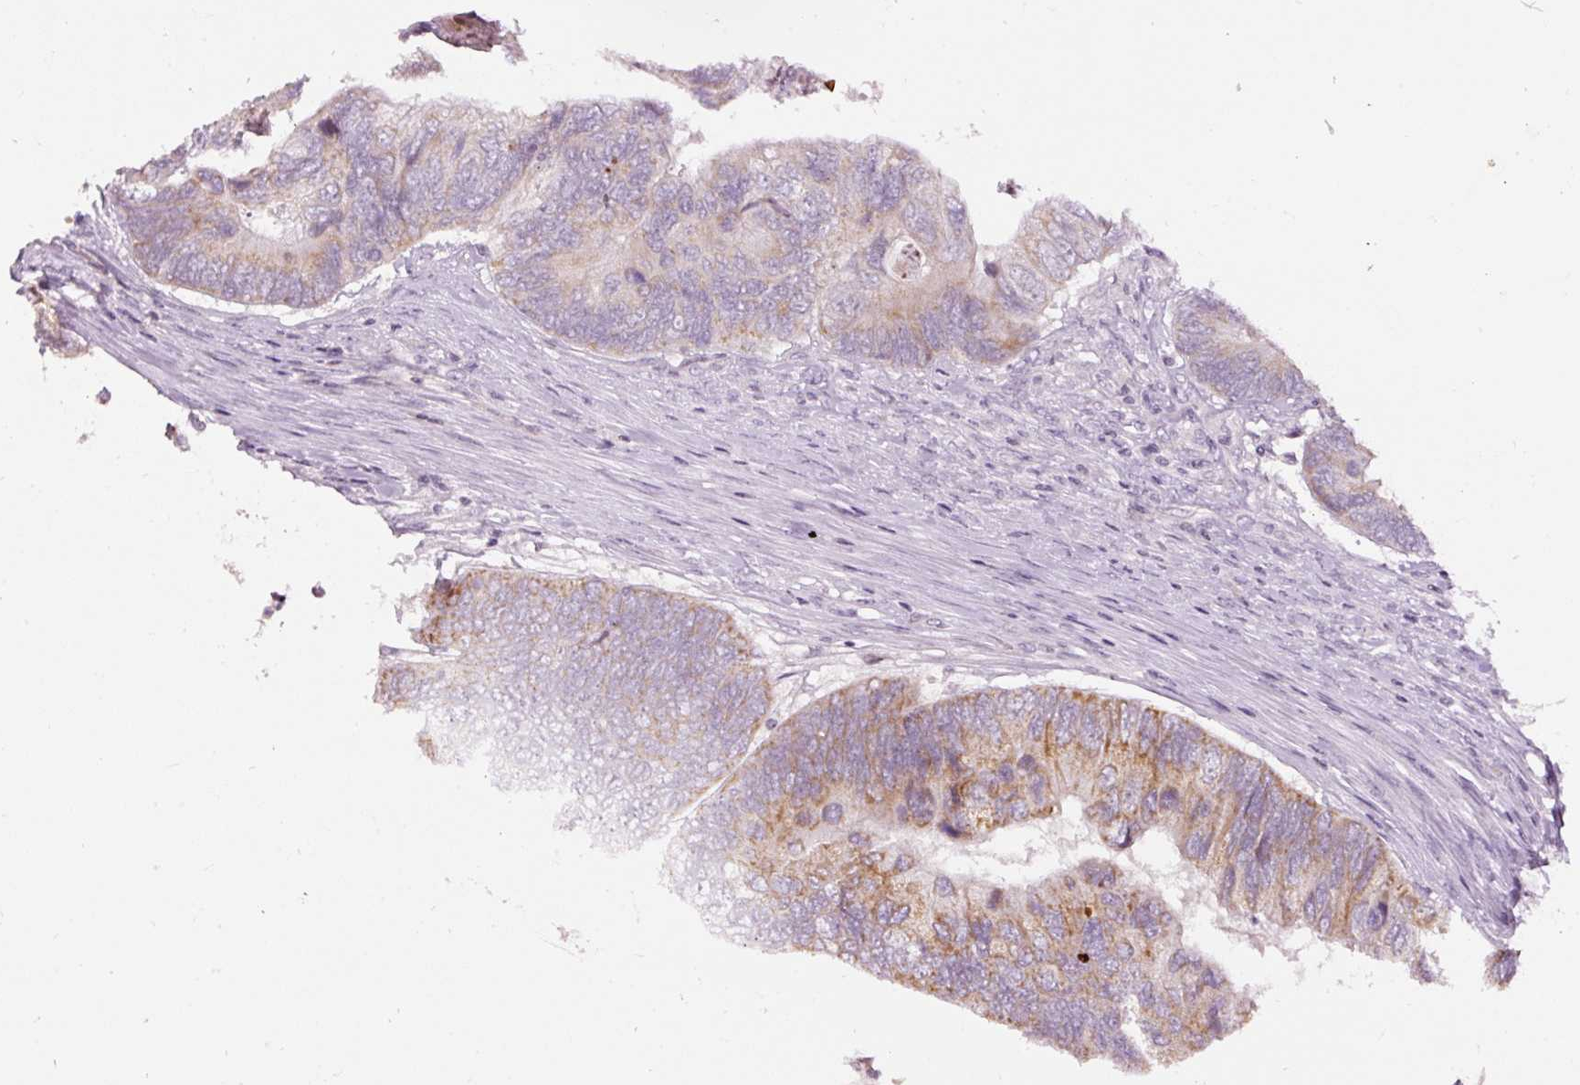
{"staining": {"intensity": "moderate", "quantity": "<25%", "location": "cytoplasmic/membranous"}, "tissue": "colorectal cancer", "cell_type": "Tumor cells", "image_type": "cancer", "snomed": [{"axis": "morphology", "description": "Adenocarcinoma, NOS"}, {"axis": "topography", "description": "Colon"}], "caption": "Immunohistochemical staining of human colorectal cancer exhibits low levels of moderate cytoplasmic/membranous protein positivity in about <25% of tumor cells.", "gene": "ABHD11", "patient": {"sex": "female", "age": 67}}